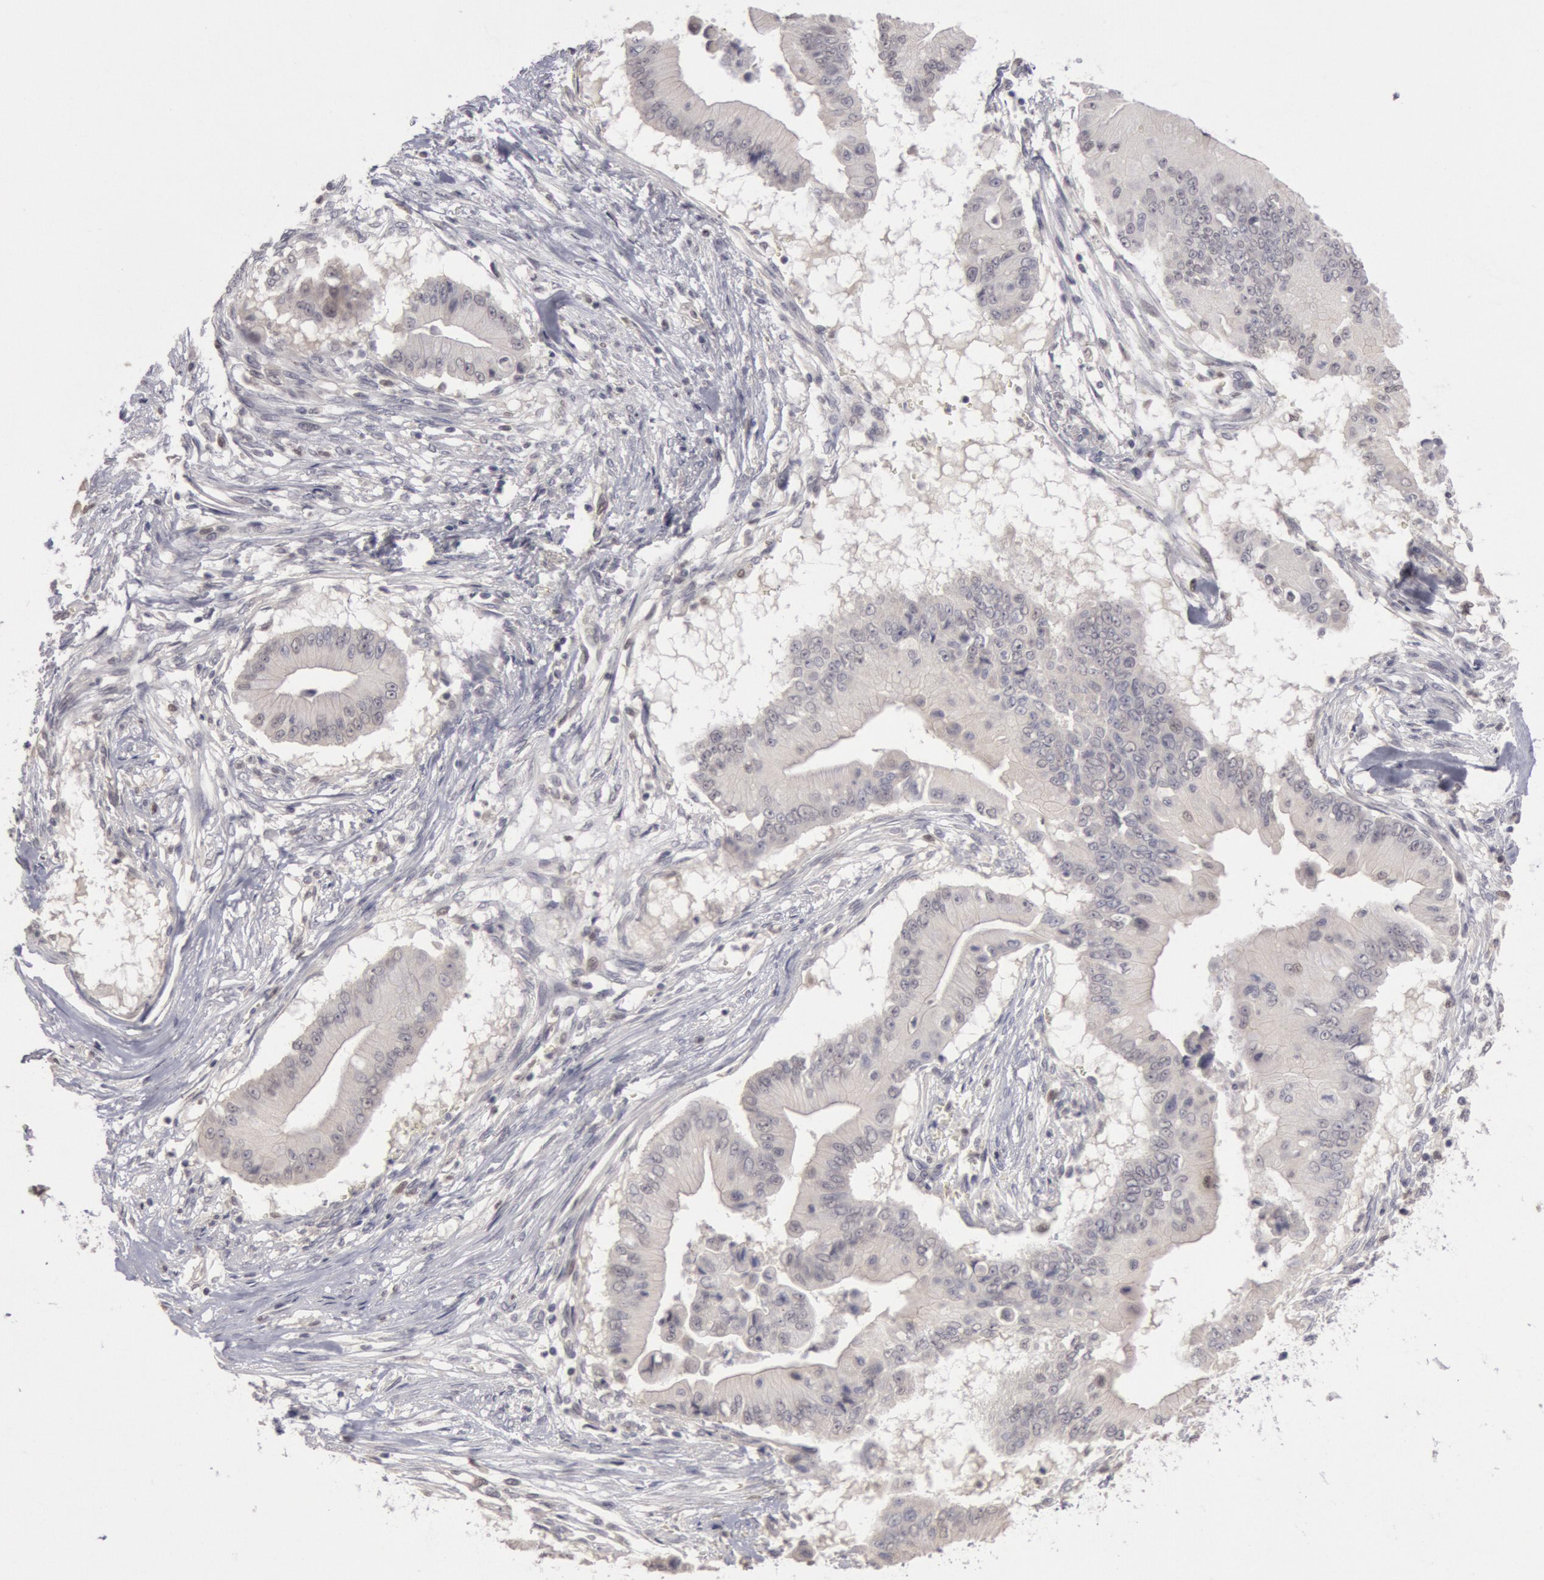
{"staining": {"intensity": "negative", "quantity": "none", "location": "none"}, "tissue": "pancreatic cancer", "cell_type": "Tumor cells", "image_type": "cancer", "snomed": [{"axis": "morphology", "description": "Adenocarcinoma, NOS"}, {"axis": "topography", "description": "Pancreas"}], "caption": "Pancreatic adenocarcinoma was stained to show a protein in brown. There is no significant positivity in tumor cells.", "gene": "RIMBP3C", "patient": {"sex": "male", "age": 62}}